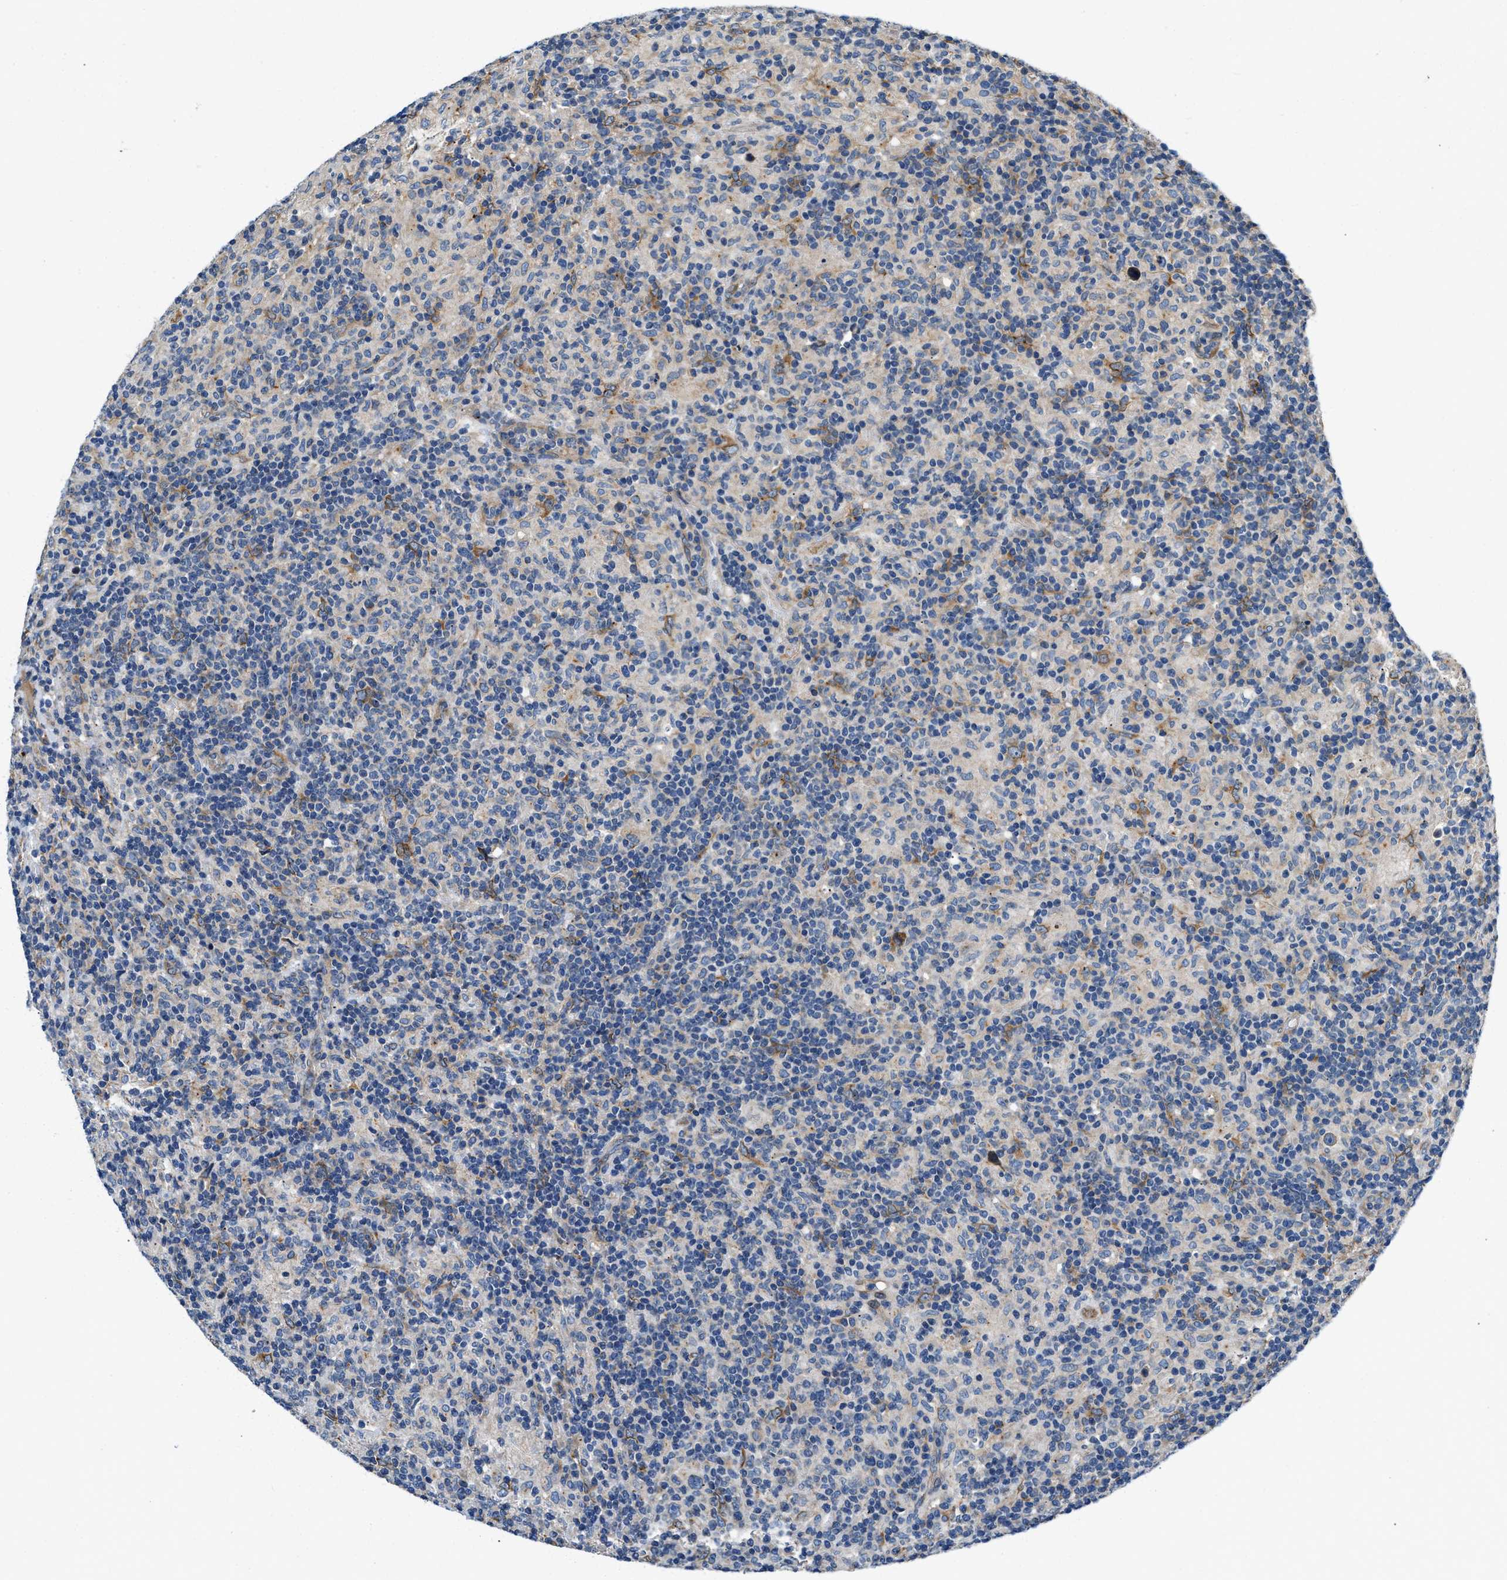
{"staining": {"intensity": "weak", "quantity": "<25%", "location": "cytoplasmic/membranous"}, "tissue": "lymphoma", "cell_type": "Tumor cells", "image_type": "cancer", "snomed": [{"axis": "morphology", "description": "Hodgkin's disease, NOS"}, {"axis": "topography", "description": "Lymph node"}], "caption": "Immunohistochemistry micrograph of neoplastic tissue: human lymphoma stained with DAB displays no significant protein staining in tumor cells.", "gene": "ARL6IP5", "patient": {"sex": "male", "age": 70}}